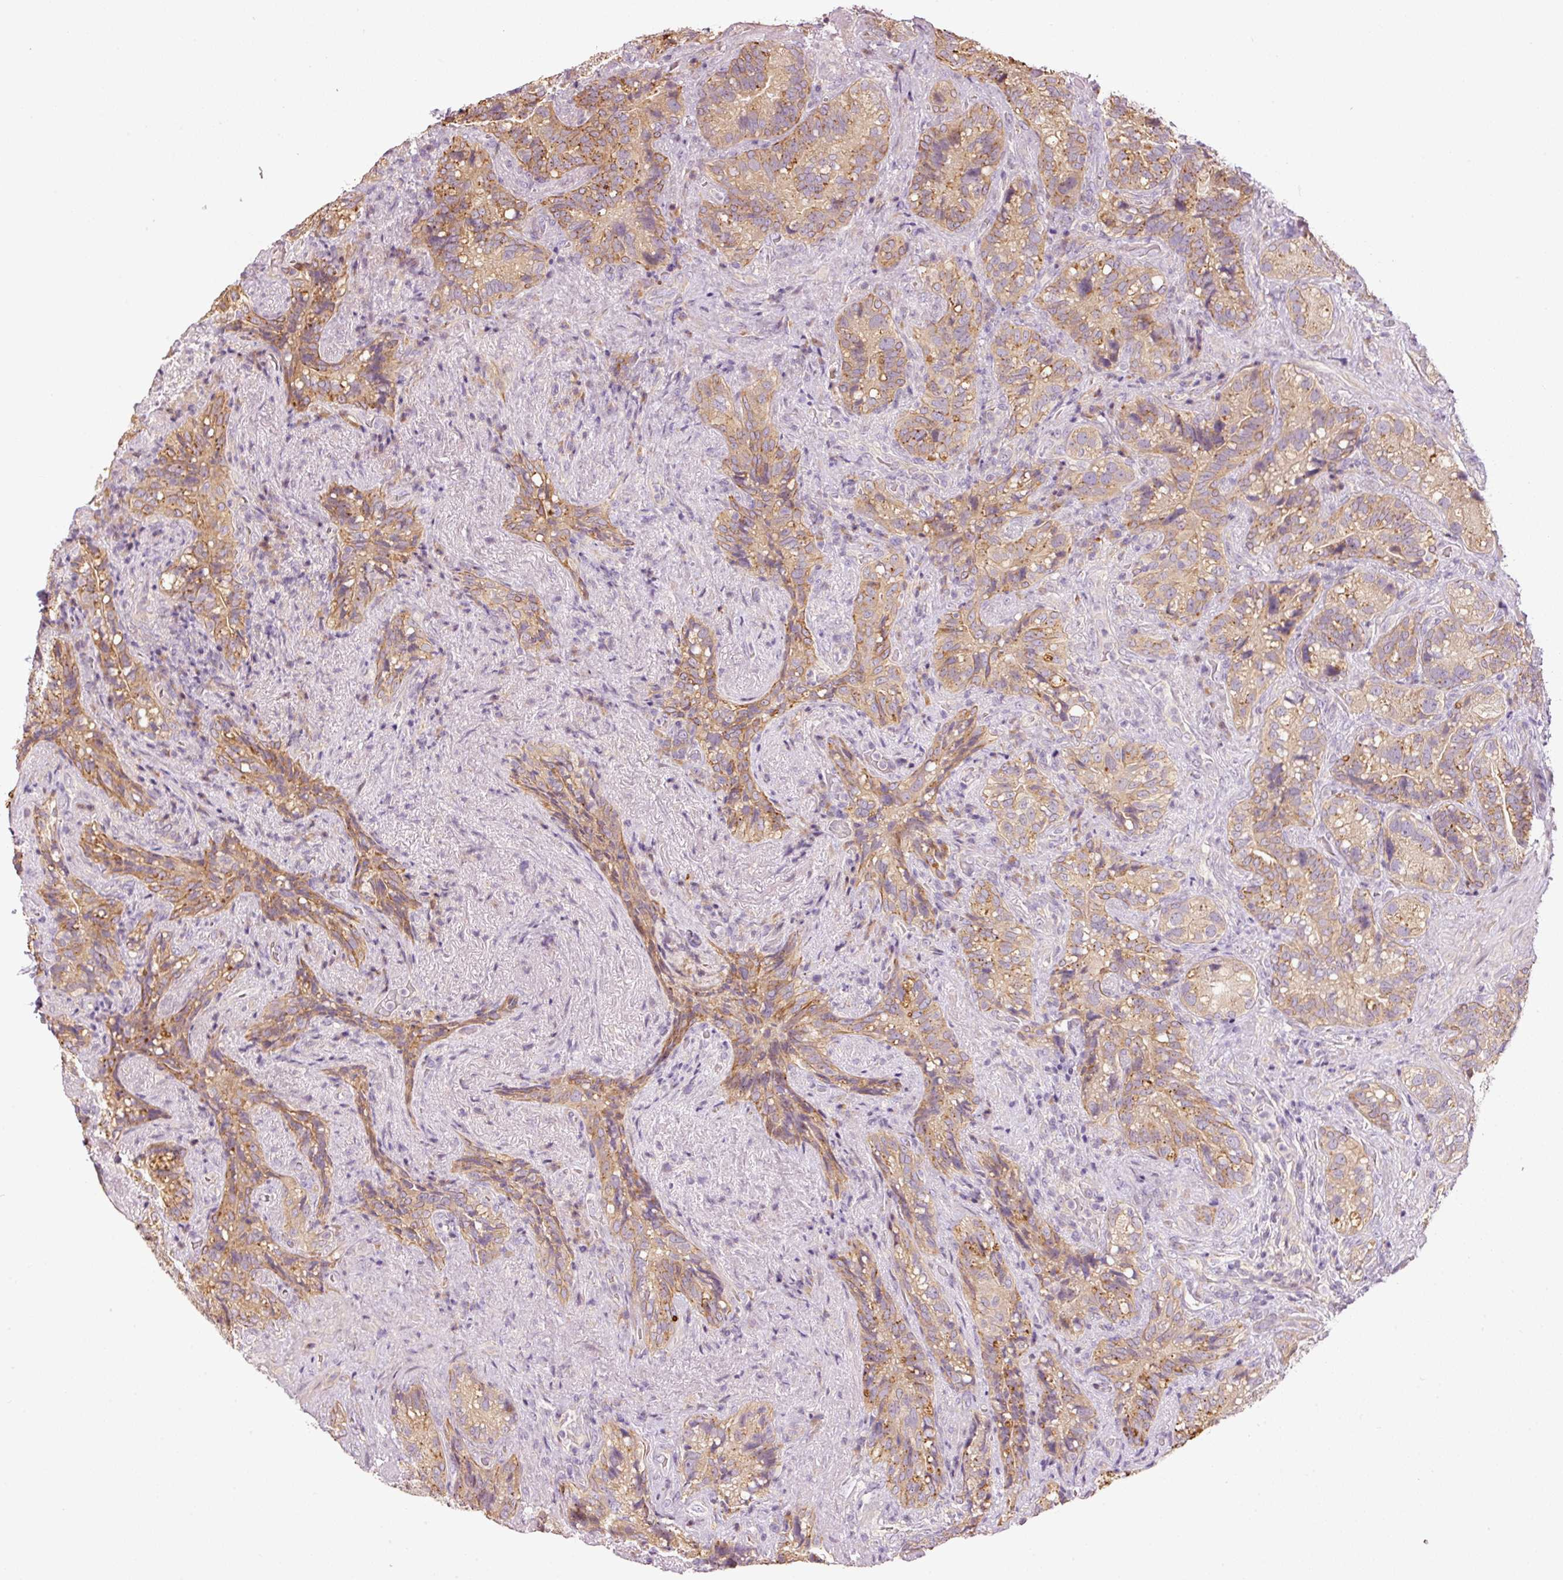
{"staining": {"intensity": "moderate", "quantity": "25%-75%", "location": "cytoplasmic/membranous"}, "tissue": "seminal vesicle", "cell_type": "Glandular cells", "image_type": "normal", "snomed": [{"axis": "morphology", "description": "Normal tissue, NOS"}, {"axis": "topography", "description": "Seminal veicle"}], "caption": "About 25%-75% of glandular cells in normal seminal vesicle display moderate cytoplasmic/membranous protein expression as visualized by brown immunohistochemical staining.", "gene": "MAP10", "patient": {"sex": "male", "age": 68}}